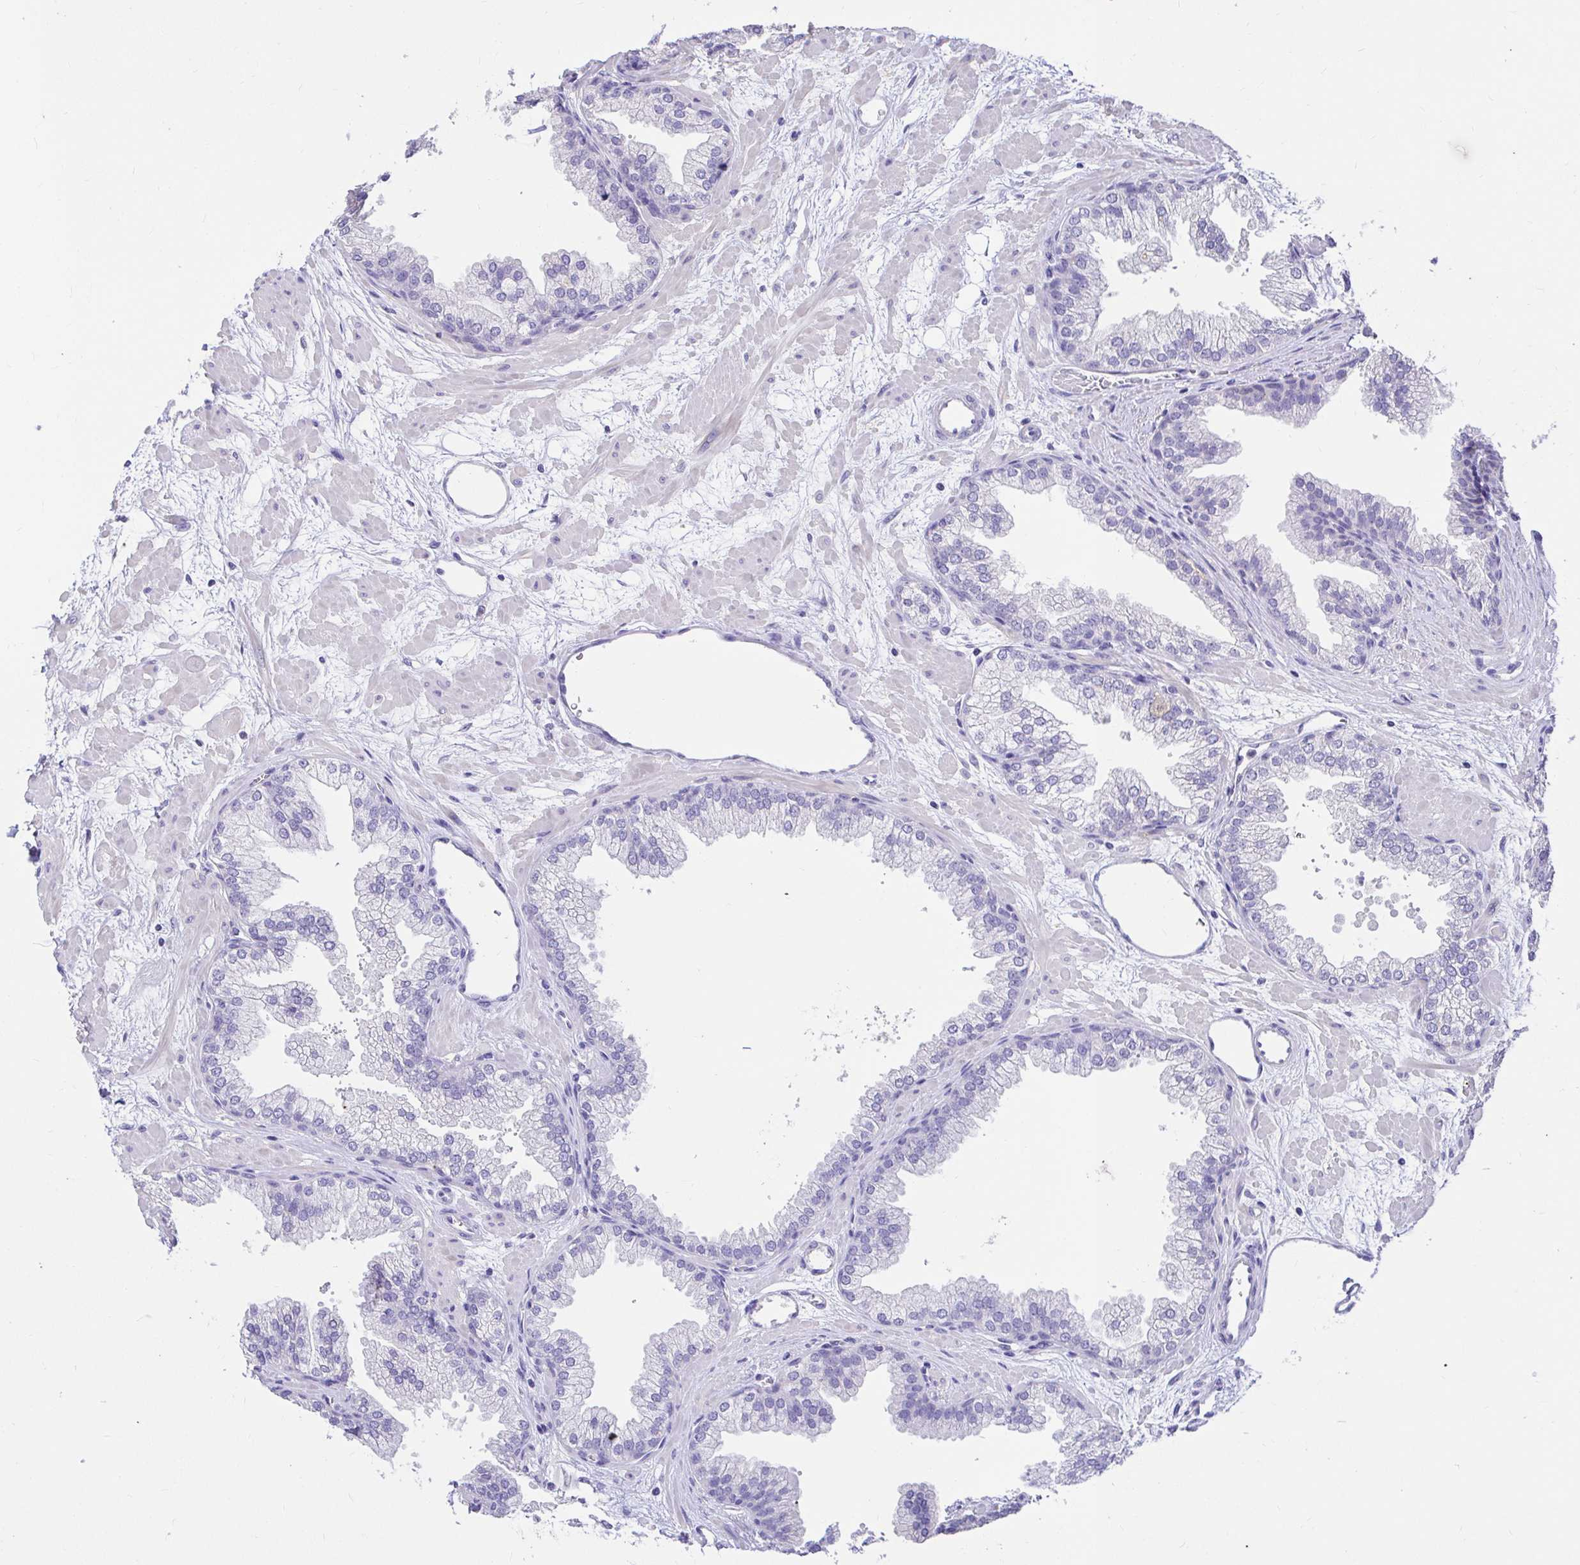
{"staining": {"intensity": "negative", "quantity": "none", "location": "none"}, "tissue": "prostate", "cell_type": "Glandular cells", "image_type": "normal", "snomed": [{"axis": "morphology", "description": "Normal tissue, NOS"}, {"axis": "topography", "description": "Prostate"}], "caption": "An image of prostate stained for a protein exhibits no brown staining in glandular cells. The staining is performed using DAB (3,3'-diaminobenzidine) brown chromogen with nuclei counter-stained in using hematoxylin.", "gene": "CDO1", "patient": {"sex": "male", "age": 37}}